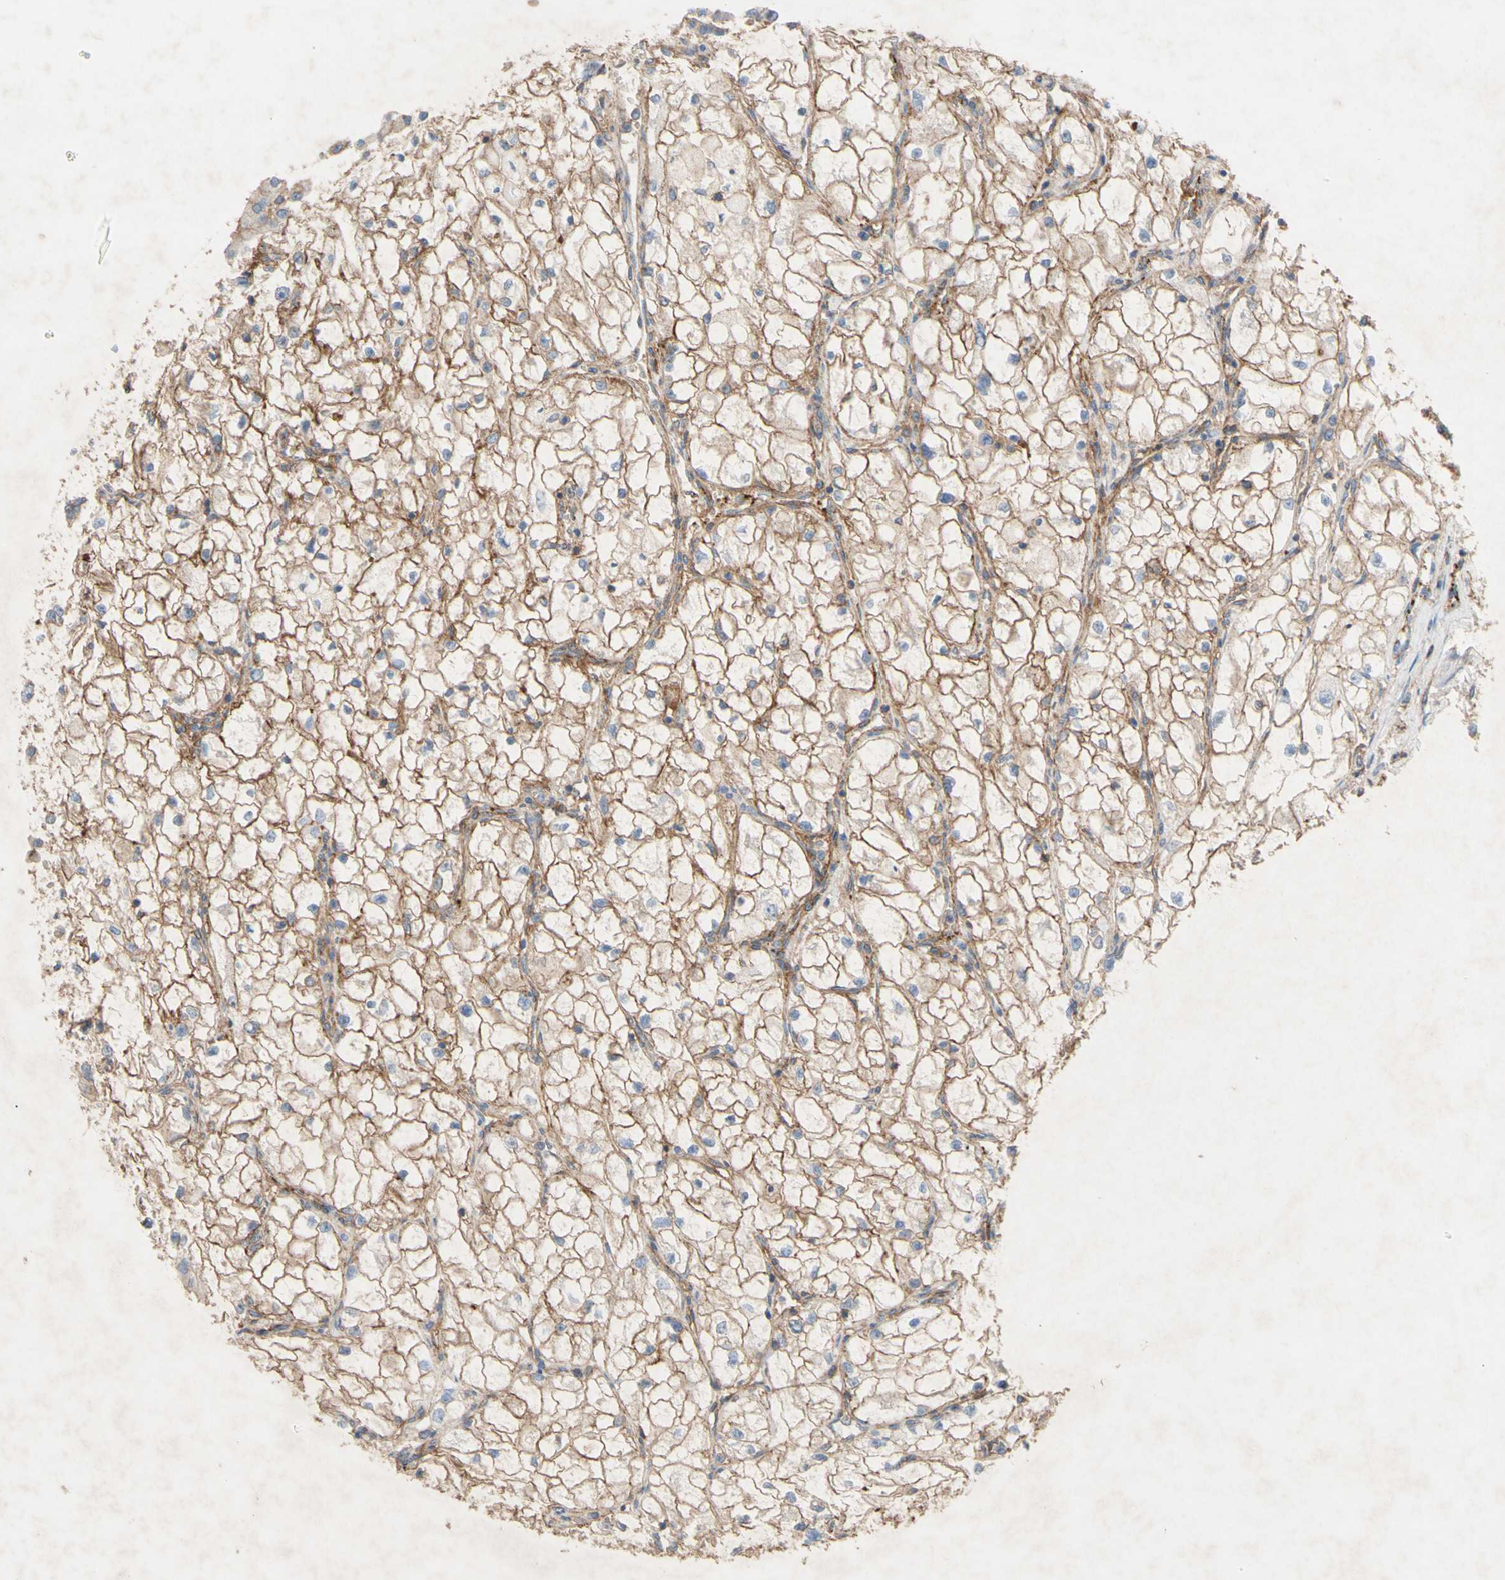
{"staining": {"intensity": "moderate", "quantity": ">75%", "location": "cytoplasmic/membranous"}, "tissue": "renal cancer", "cell_type": "Tumor cells", "image_type": "cancer", "snomed": [{"axis": "morphology", "description": "Adenocarcinoma, NOS"}, {"axis": "topography", "description": "Kidney"}], "caption": "A medium amount of moderate cytoplasmic/membranous expression is appreciated in about >75% of tumor cells in renal cancer tissue.", "gene": "ATP2A3", "patient": {"sex": "female", "age": 70}}